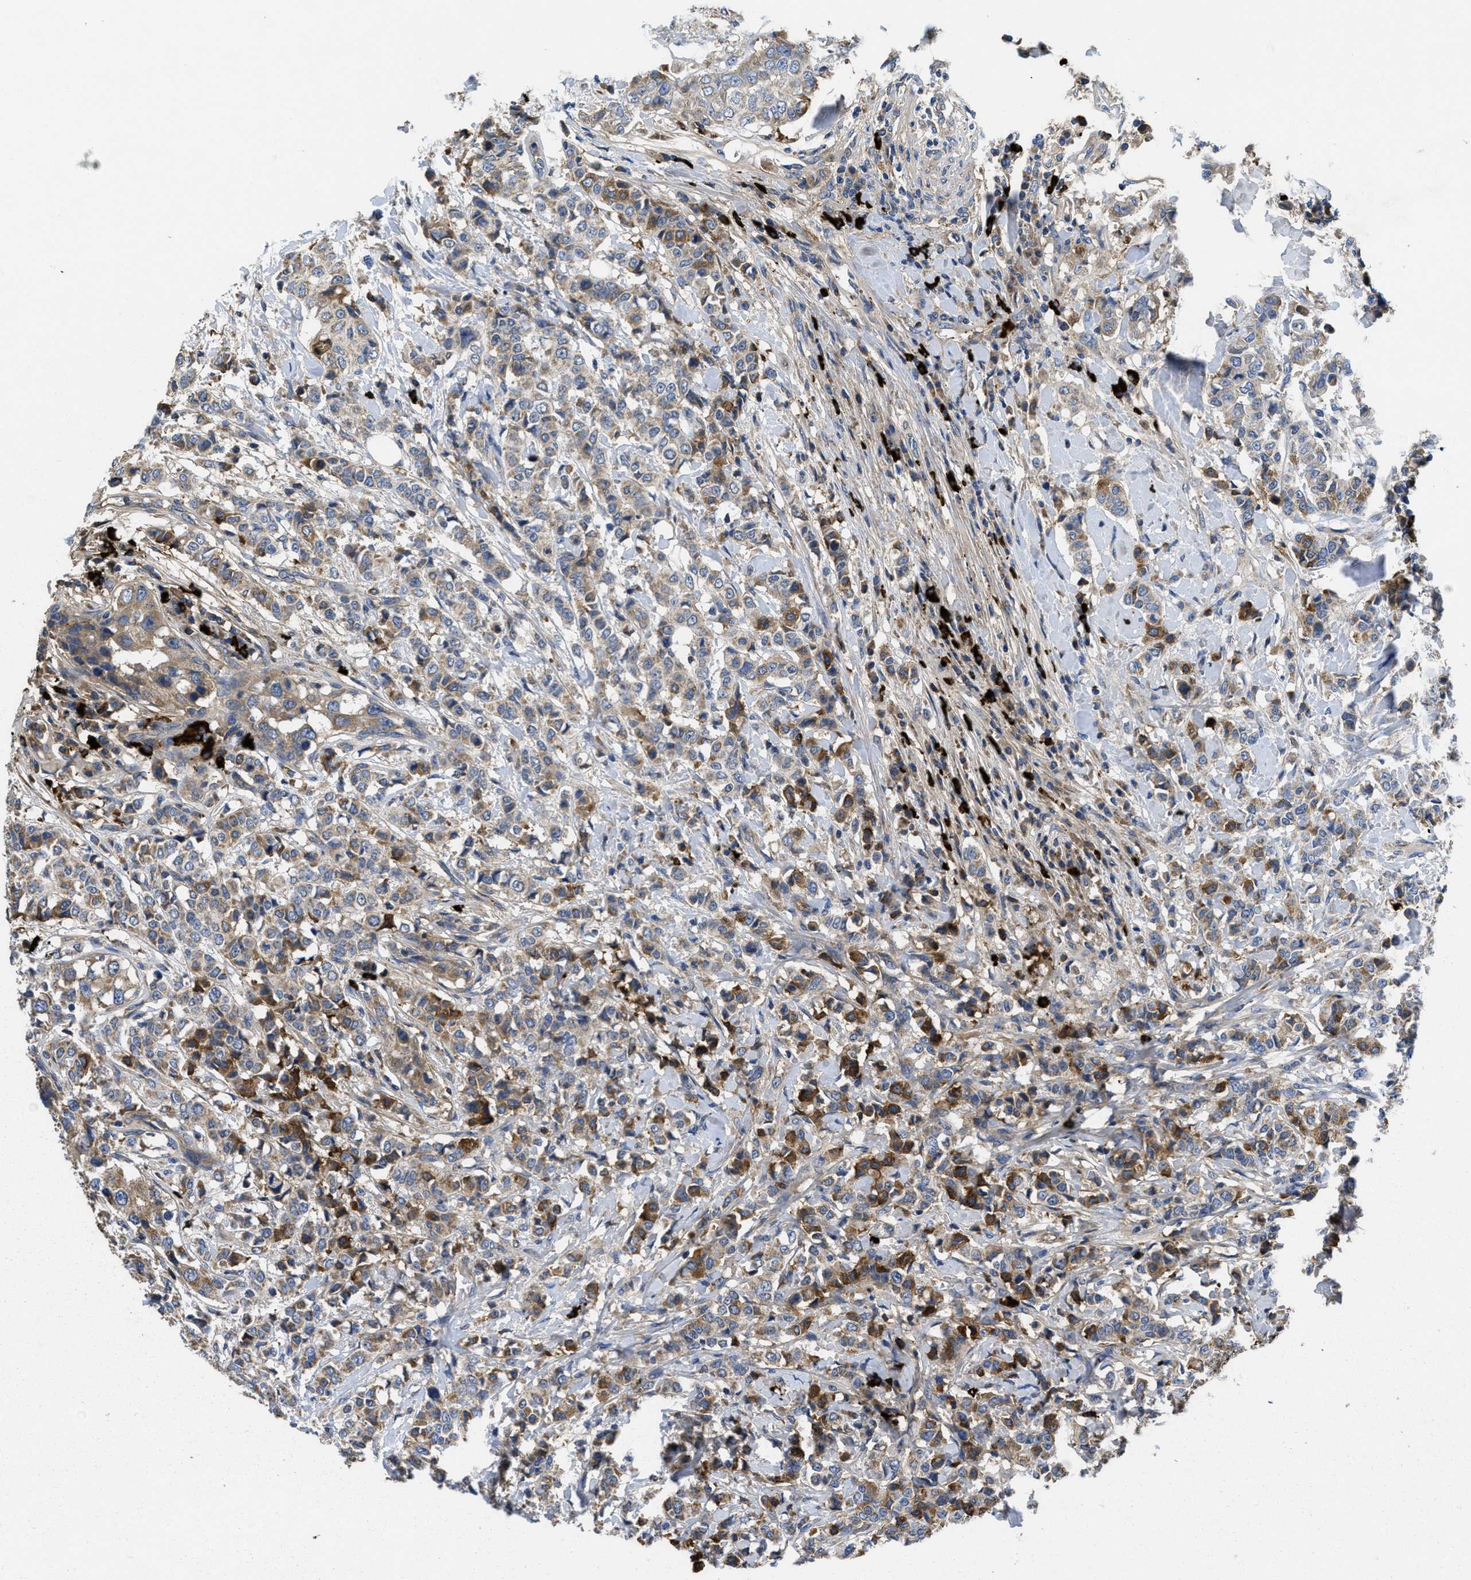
{"staining": {"intensity": "moderate", "quantity": "25%-75%", "location": "cytoplasmic/membranous"}, "tissue": "breast cancer", "cell_type": "Tumor cells", "image_type": "cancer", "snomed": [{"axis": "morphology", "description": "Duct carcinoma"}, {"axis": "topography", "description": "Breast"}], "caption": "The image shows a brown stain indicating the presence of a protein in the cytoplasmic/membranous of tumor cells in breast cancer.", "gene": "GALK1", "patient": {"sex": "female", "age": 27}}